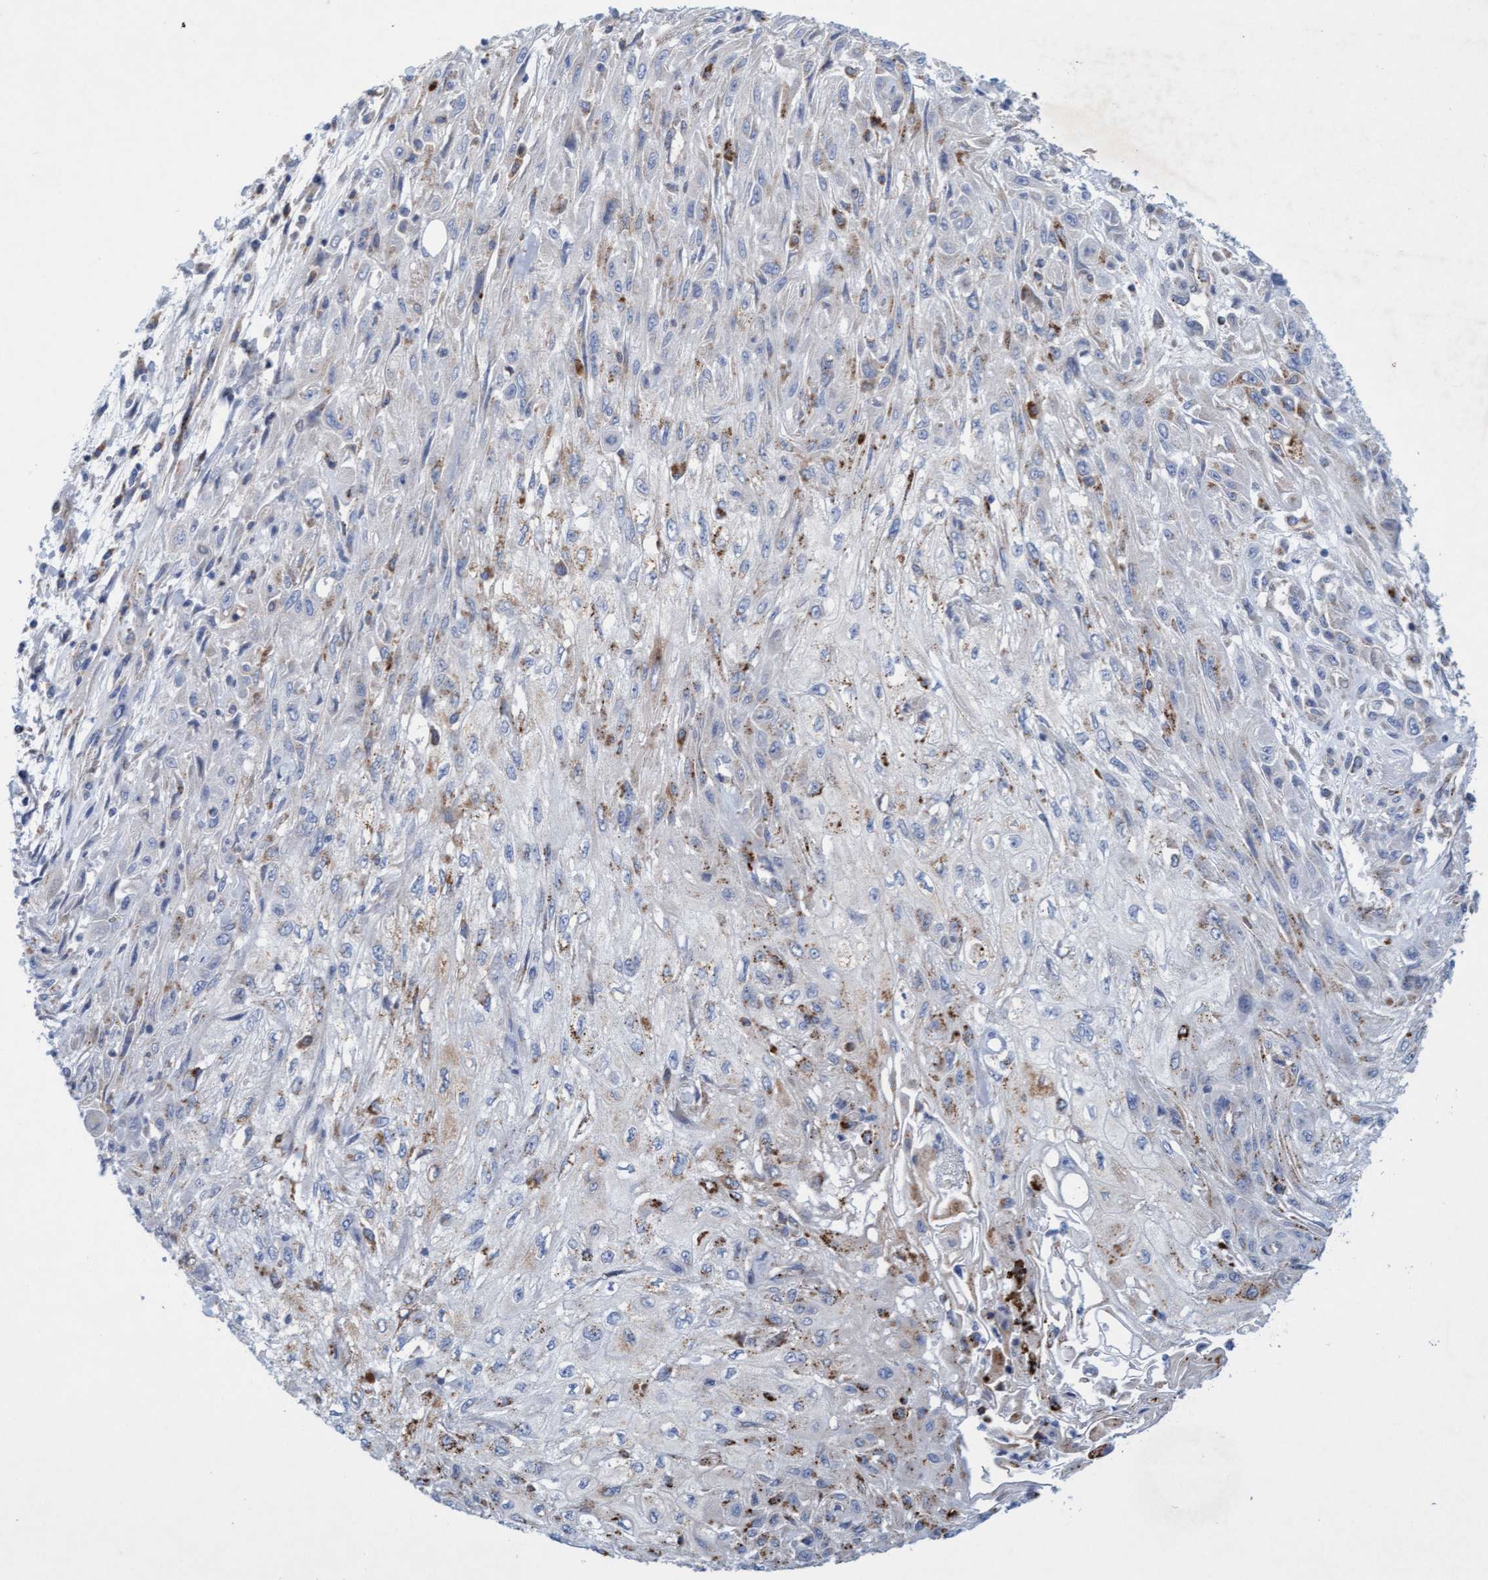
{"staining": {"intensity": "weak", "quantity": "<25%", "location": "cytoplasmic/membranous"}, "tissue": "skin cancer", "cell_type": "Tumor cells", "image_type": "cancer", "snomed": [{"axis": "morphology", "description": "Squamous cell carcinoma, NOS"}, {"axis": "morphology", "description": "Squamous cell carcinoma, metastatic, NOS"}, {"axis": "topography", "description": "Skin"}, {"axis": "topography", "description": "Lymph node"}], "caption": "Micrograph shows no significant protein expression in tumor cells of squamous cell carcinoma (skin). The staining is performed using DAB brown chromogen with nuclei counter-stained in using hematoxylin.", "gene": "SGSH", "patient": {"sex": "male", "age": 75}}